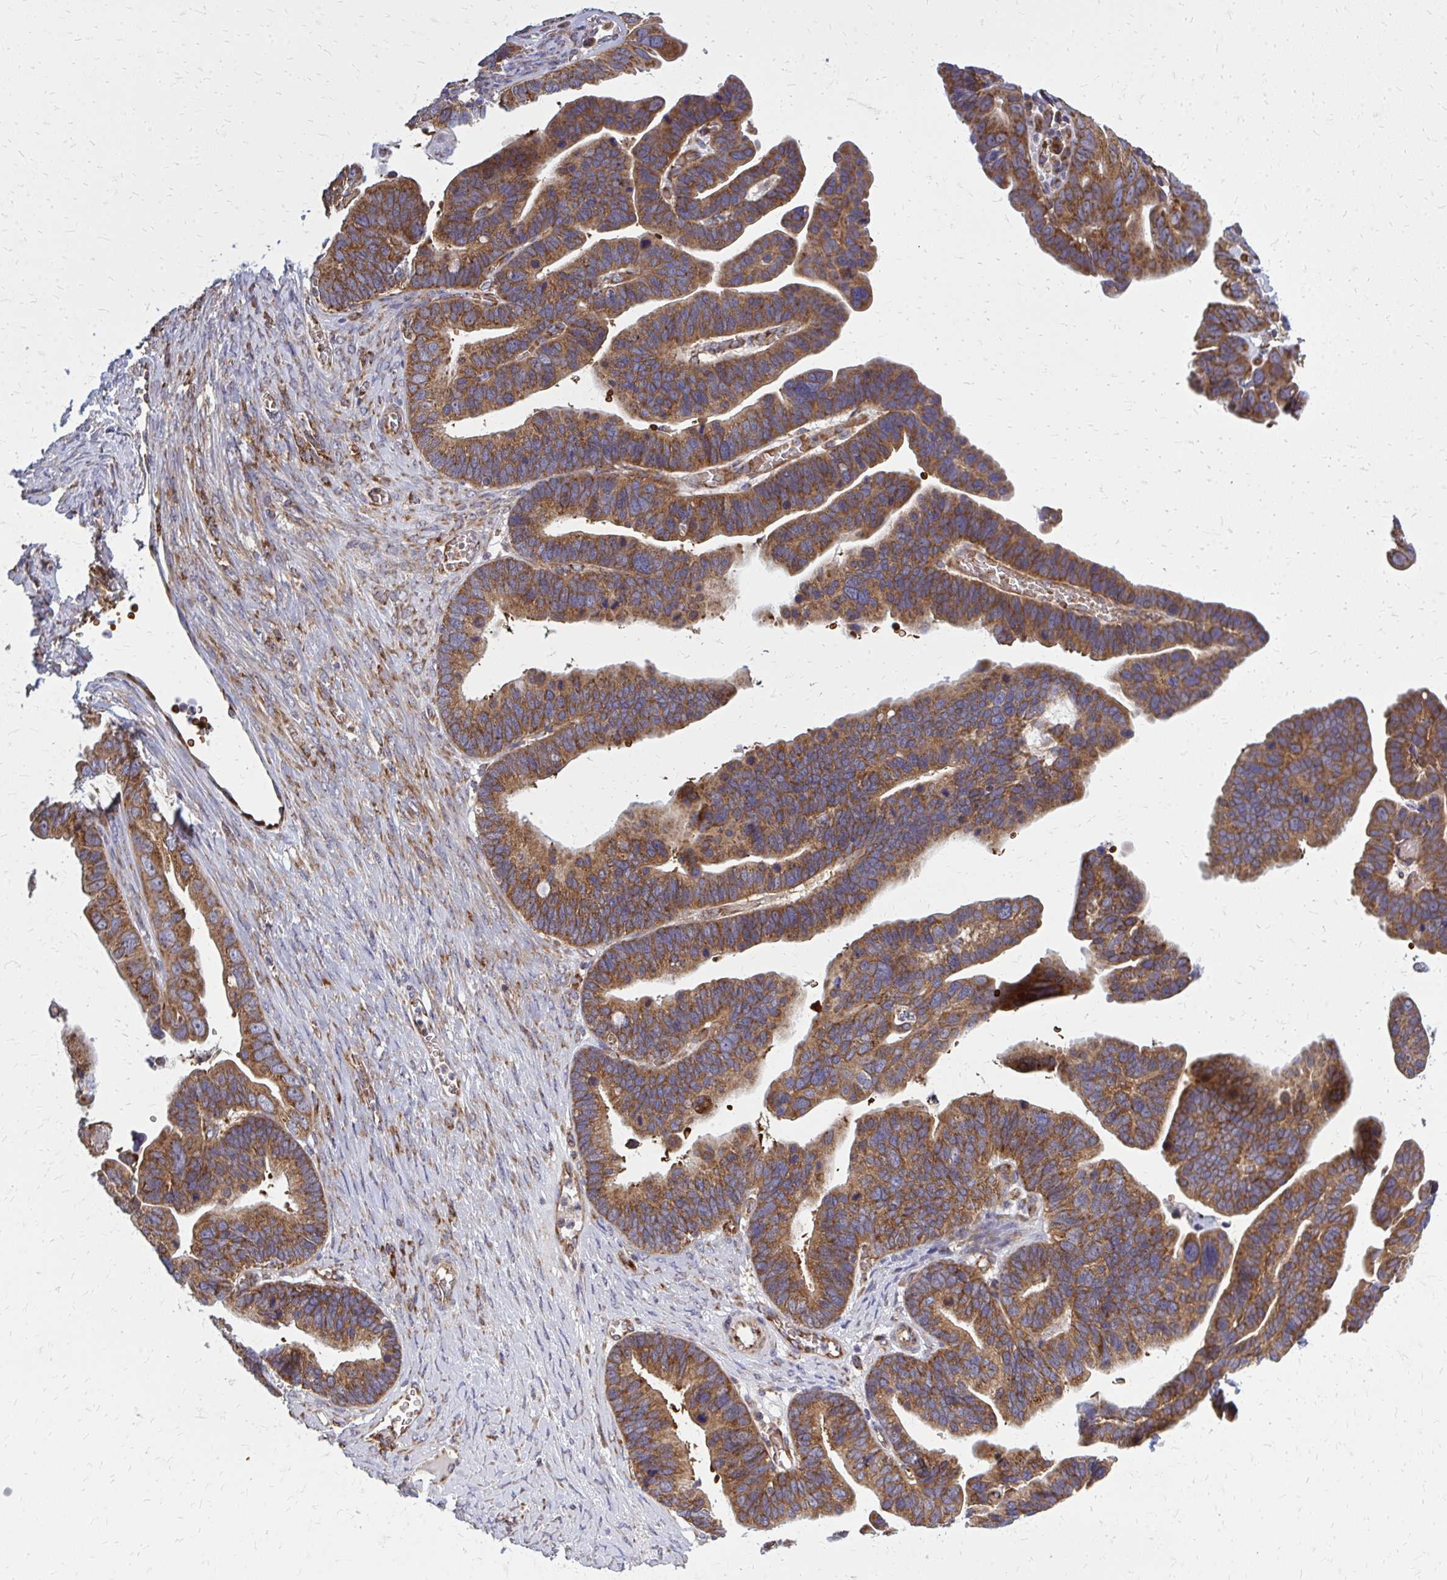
{"staining": {"intensity": "strong", "quantity": ">75%", "location": "cytoplasmic/membranous"}, "tissue": "ovarian cancer", "cell_type": "Tumor cells", "image_type": "cancer", "snomed": [{"axis": "morphology", "description": "Cystadenocarcinoma, serous, NOS"}, {"axis": "topography", "description": "Ovary"}], "caption": "Ovarian serous cystadenocarcinoma tissue exhibits strong cytoplasmic/membranous positivity in about >75% of tumor cells, visualized by immunohistochemistry. Nuclei are stained in blue.", "gene": "PDK4", "patient": {"sex": "female", "age": 56}}